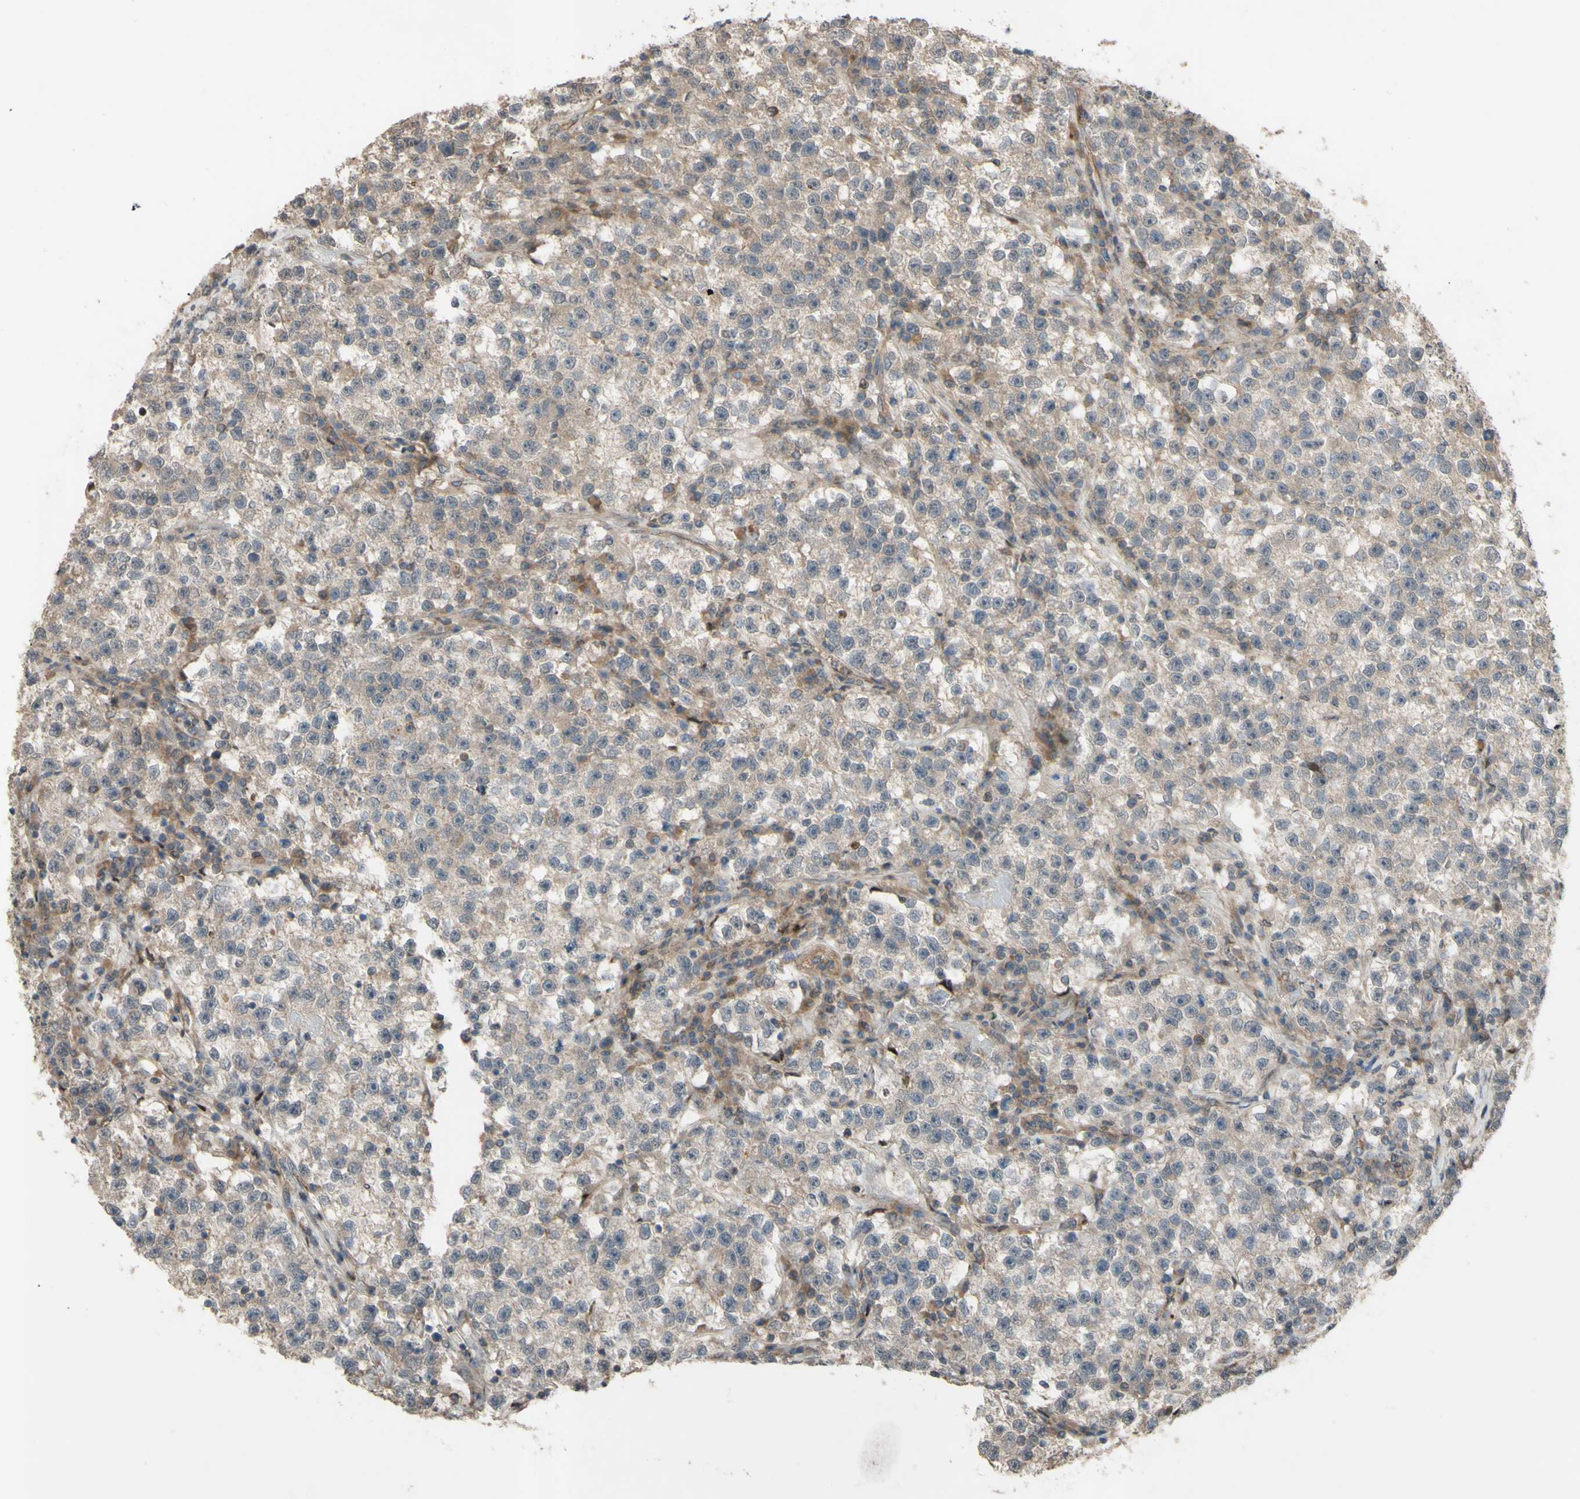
{"staining": {"intensity": "weak", "quantity": ">75%", "location": "cytoplasmic/membranous"}, "tissue": "testis cancer", "cell_type": "Tumor cells", "image_type": "cancer", "snomed": [{"axis": "morphology", "description": "Seminoma, NOS"}, {"axis": "topography", "description": "Testis"}], "caption": "Weak cytoplasmic/membranous protein expression is seen in about >75% of tumor cells in testis cancer.", "gene": "SHROOM4", "patient": {"sex": "male", "age": 22}}